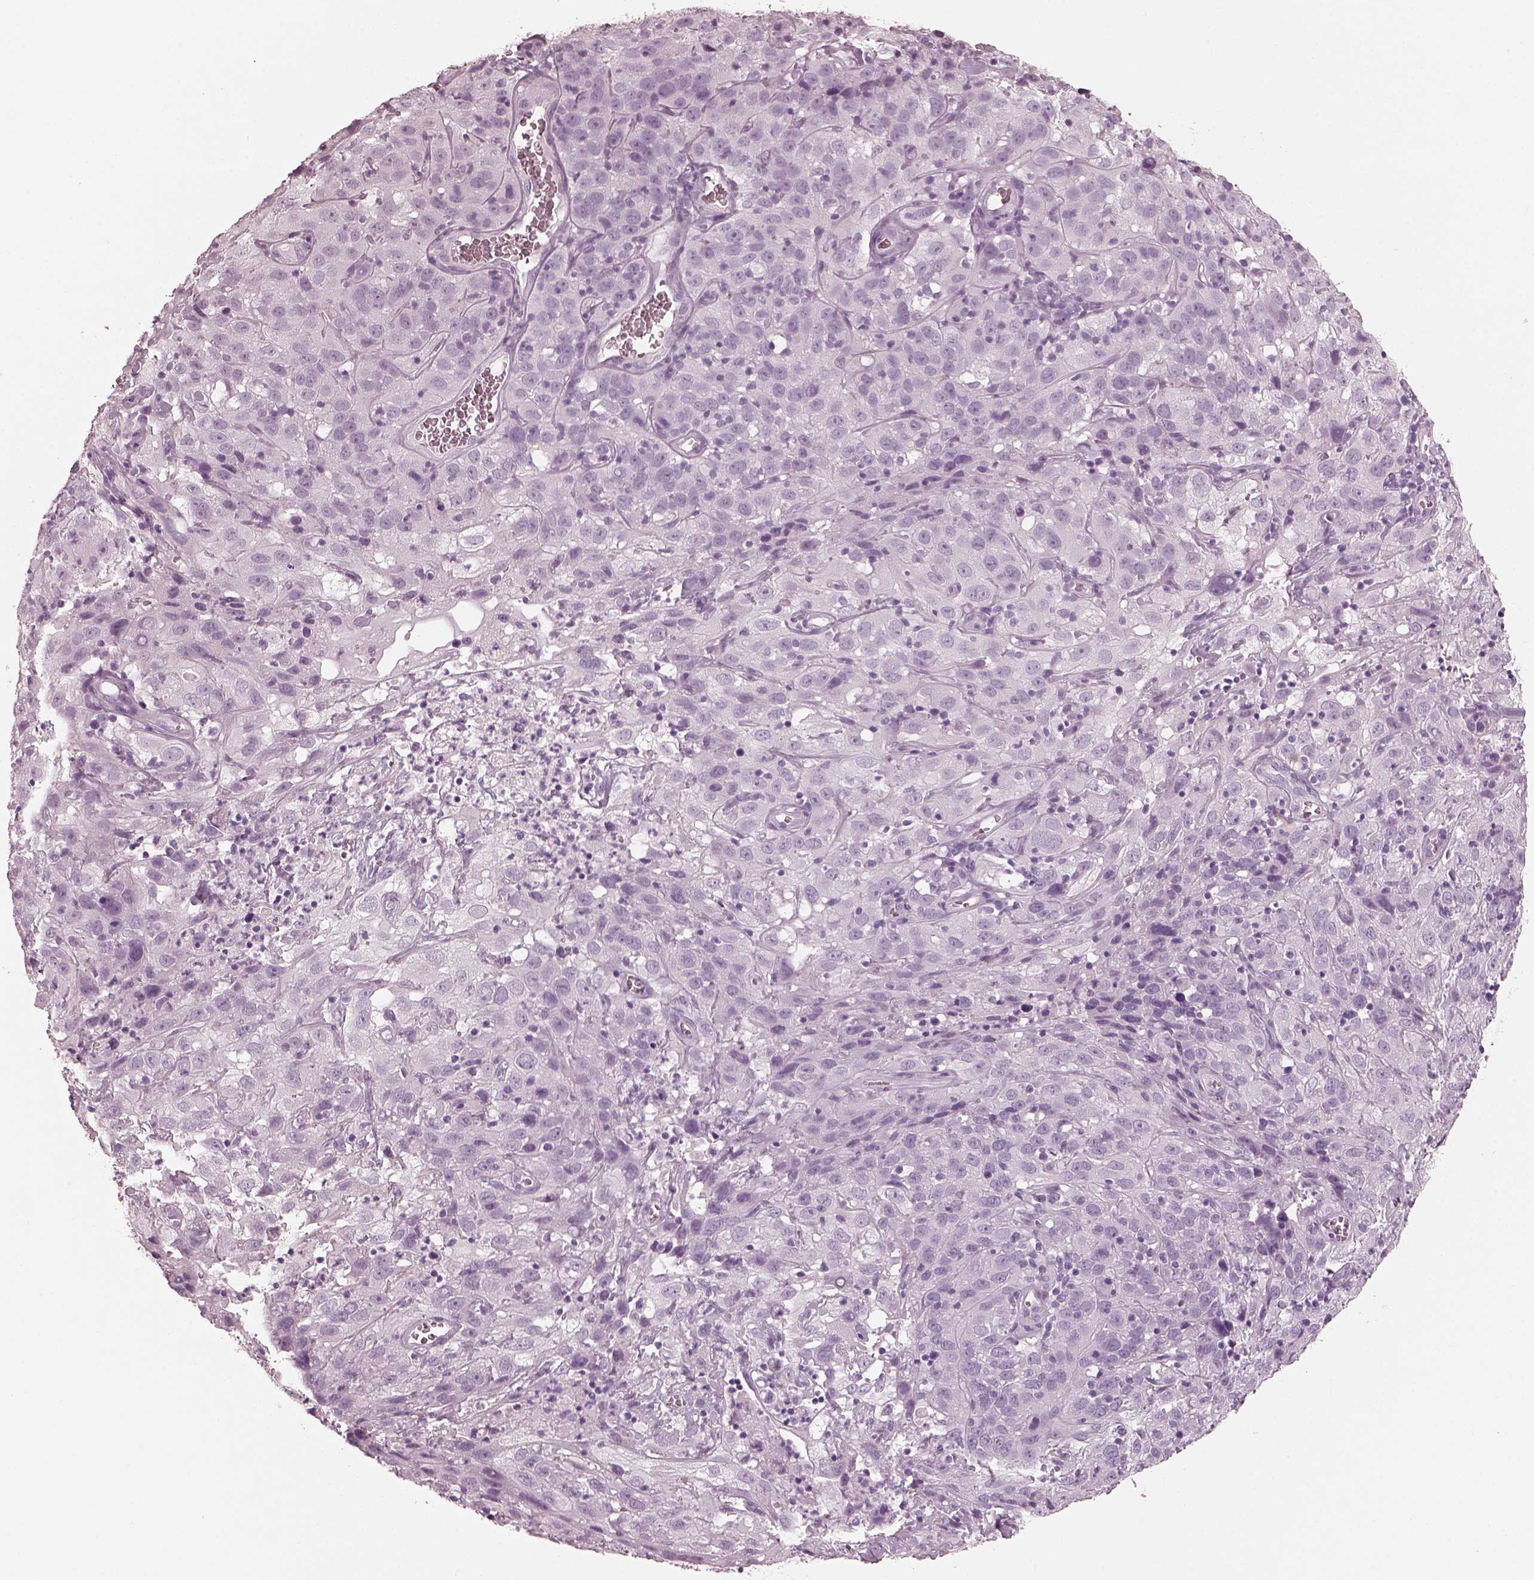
{"staining": {"intensity": "negative", "quantity": "none", "location": "none"}, "tissue": "cervical cancer", "cell_type": "Tumor cells", "image_type": "cancer", "snomed": [{"axis": "morphology", "description": "Squamous cell carcinoma, NOS"}, {"axis": "topography", "description": "Cervix"}], "caption": "DAB immunohistochemical staining of cervical cancer (squamous cell carcinoma) exhibits no significant expression in tumor cells.", "gene": "FABP9", "patient": {"sex": "female", "age": 32}}